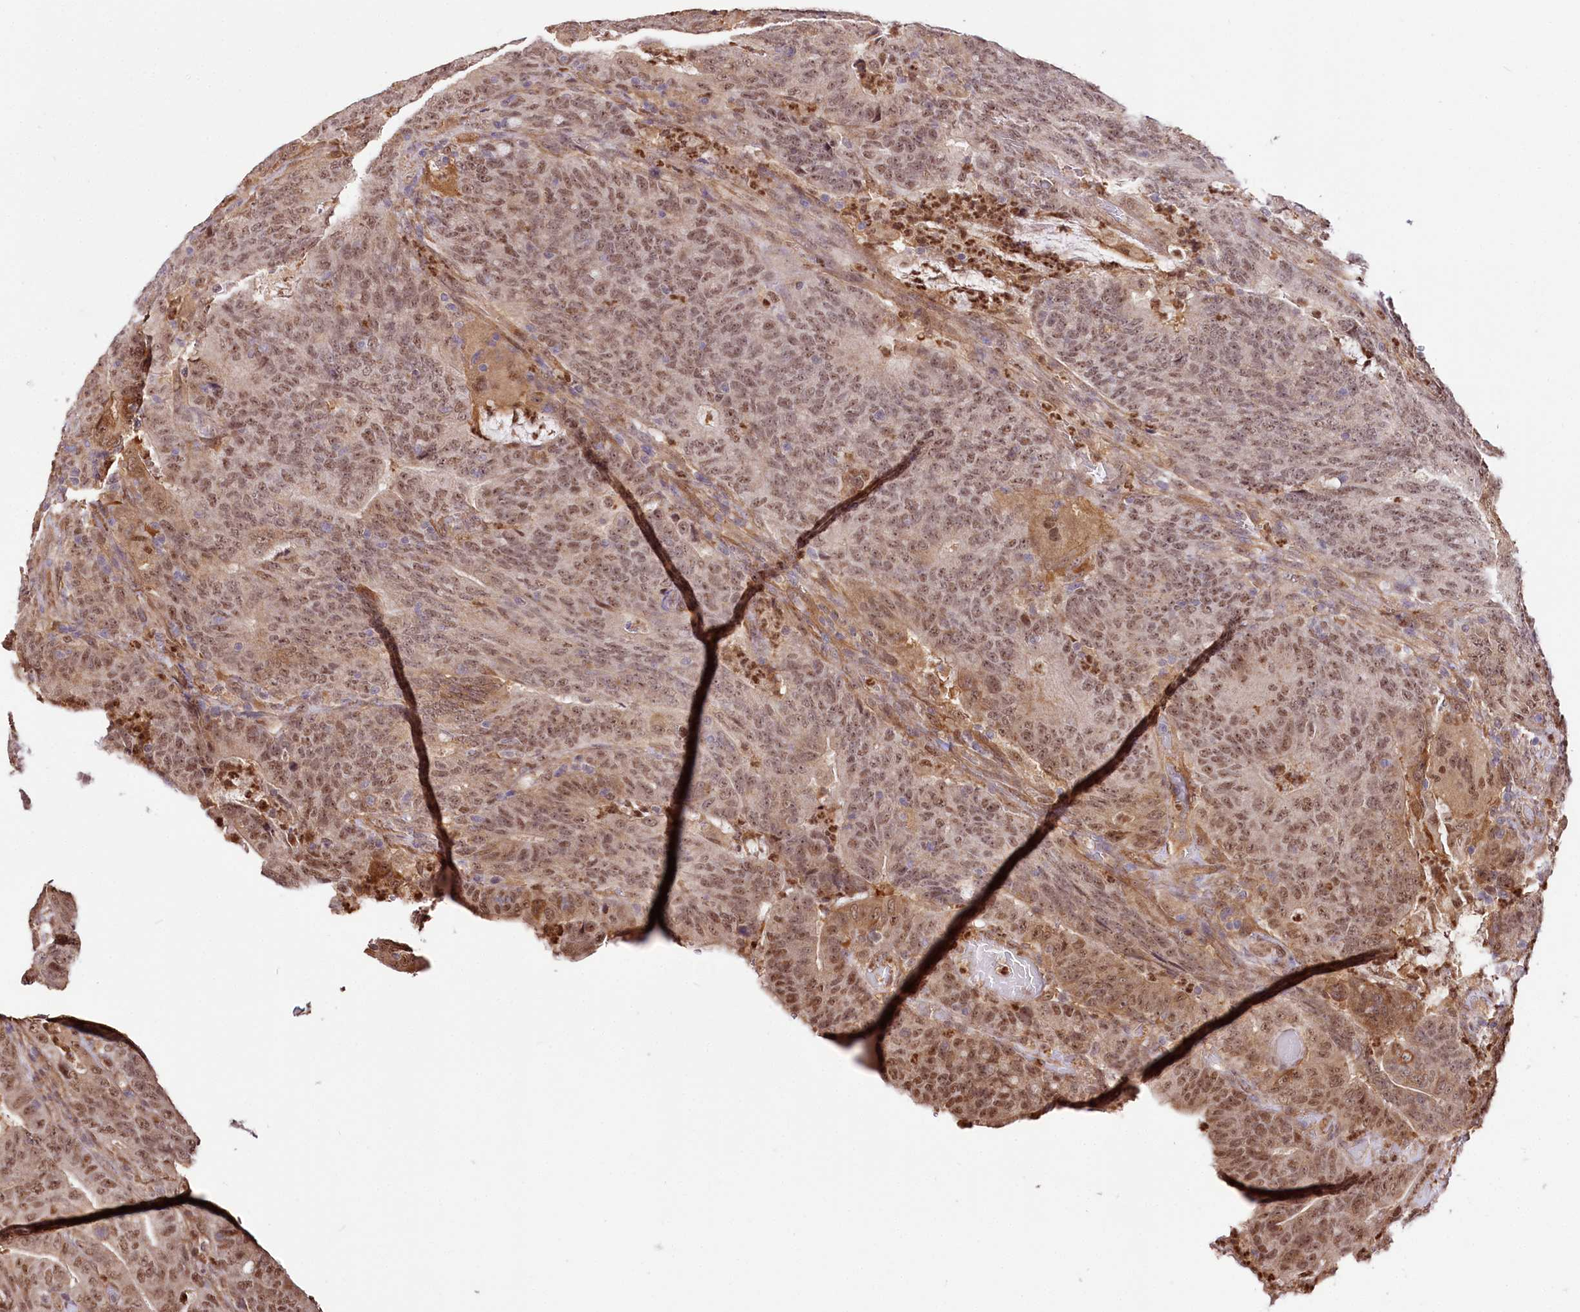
{"staining": {"intensity": "moderate", "quantity": ">75%", "location": "nuclear"}, "tissue": "colorectal cancer", "cell_type": "Tumor cells", "image_type": "cancer", "snomed": [{"axis": "morphology", "description": "Normal tissue, NOS"}, {"axis": "morphology", "description": "Adenocarcinoma, NOS"}, {"axis": "topography", "description": "Colon"}], "caption": "A brown stain highlights moderate nuclear positivity of a protein in adenocarcinoma (colorectal) tumor cells.", "gene": "GNL3L", "patient": {"sex": "female", "age": 75}}